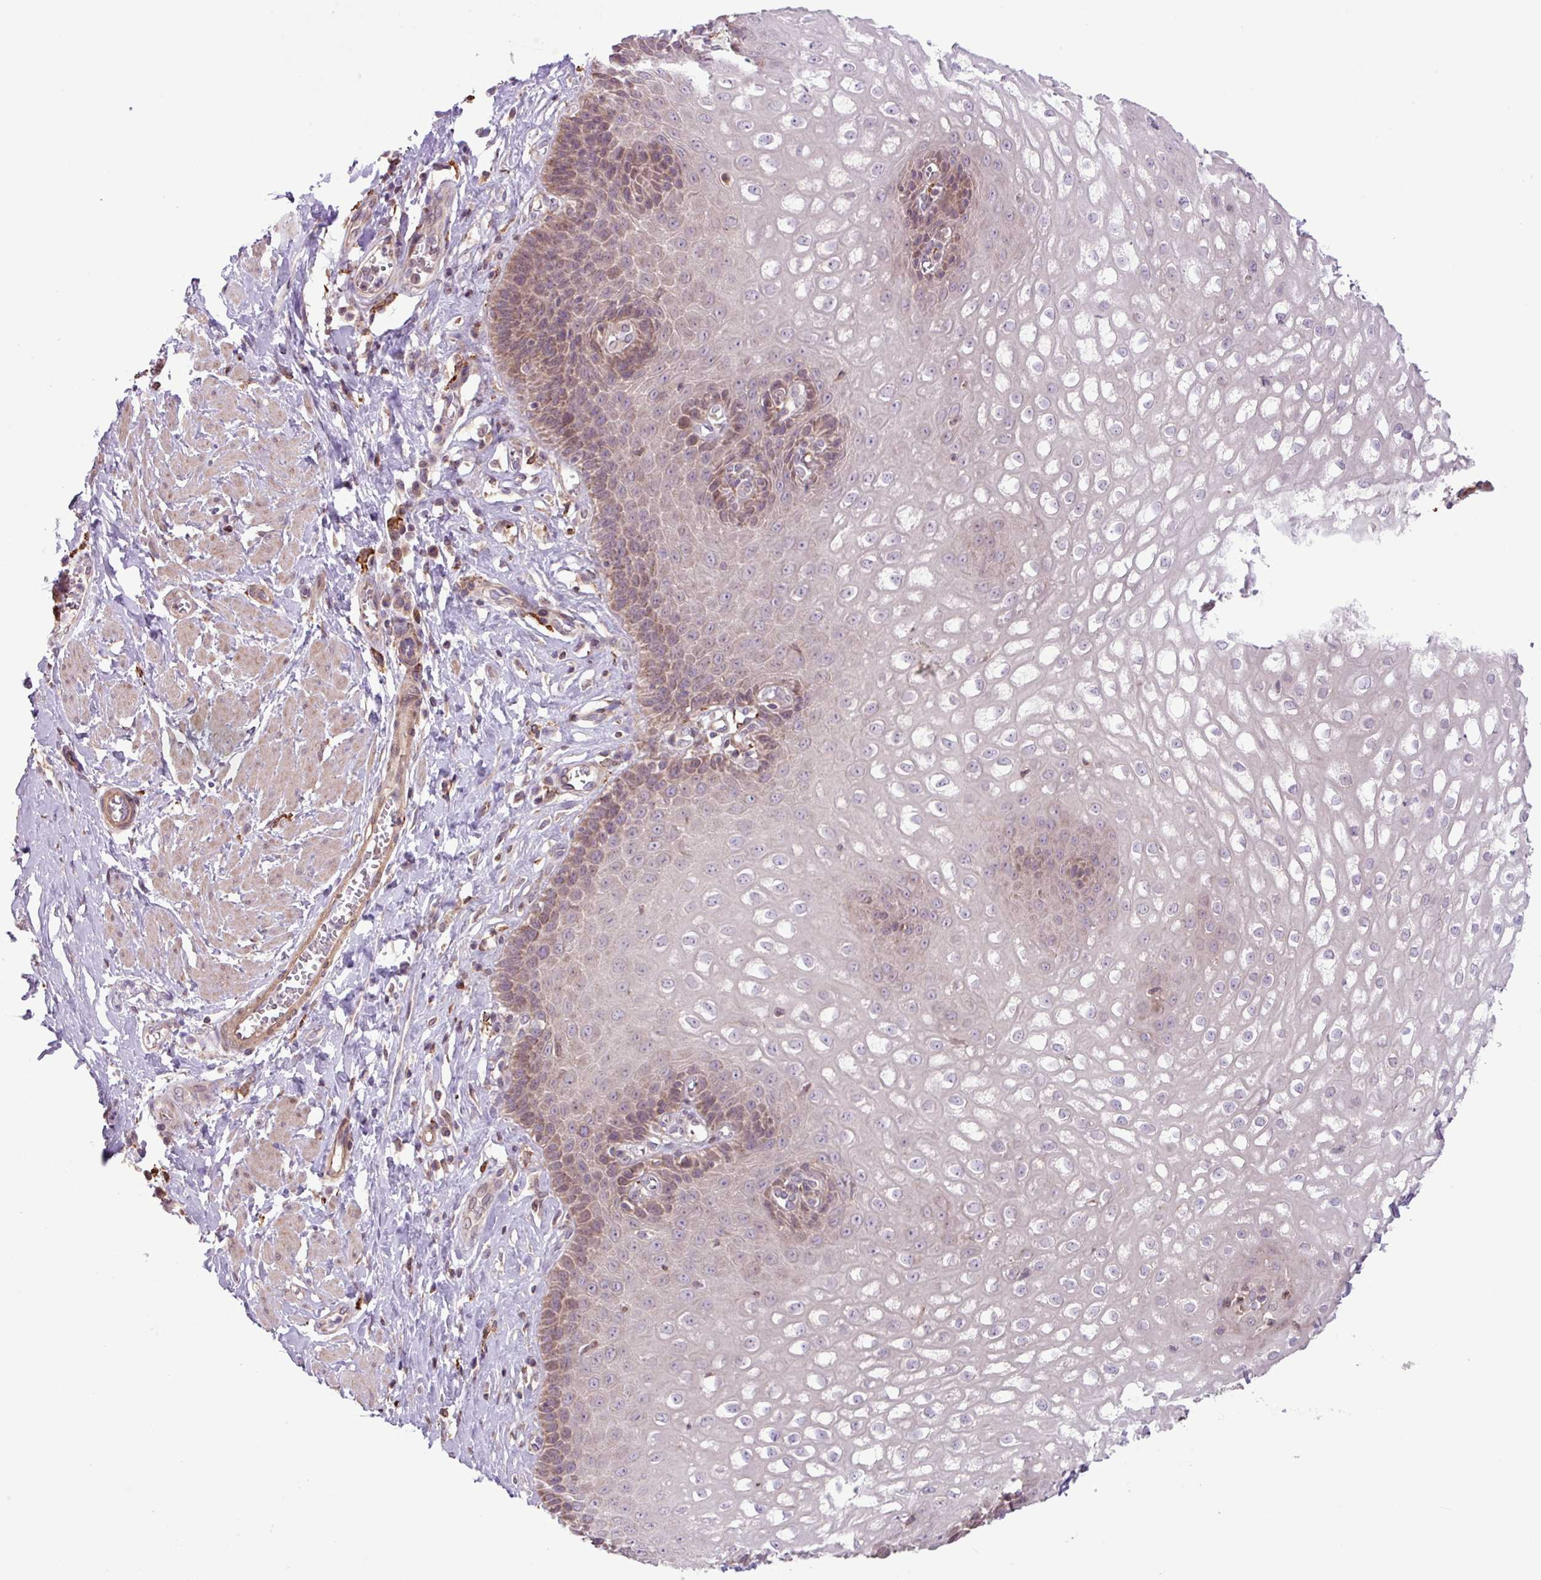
{"staining": {"intensity": "moderate", "quantity": "25%-75%", "location": "cytoplasmic/membranous"}, "tissue": "esophagus", "cell_type": "Squamous epithelial cells", "image_type": "normal", "snomed": [{"axis": "morphology", "description": "Normal tissue, NOS"}, {"axis": "topography", "description": "Esophagus"}], "caption": "An immunohistochemistry (IHC) micrograph of unremarkable tissue is shown. Protein staining in brown shows moderate cytoplasmic/membranous positivity in esophagus within squamous epithelial cells.", "gene": "ARHGEF25", "patient": {"sex": "male", "age": 67}}